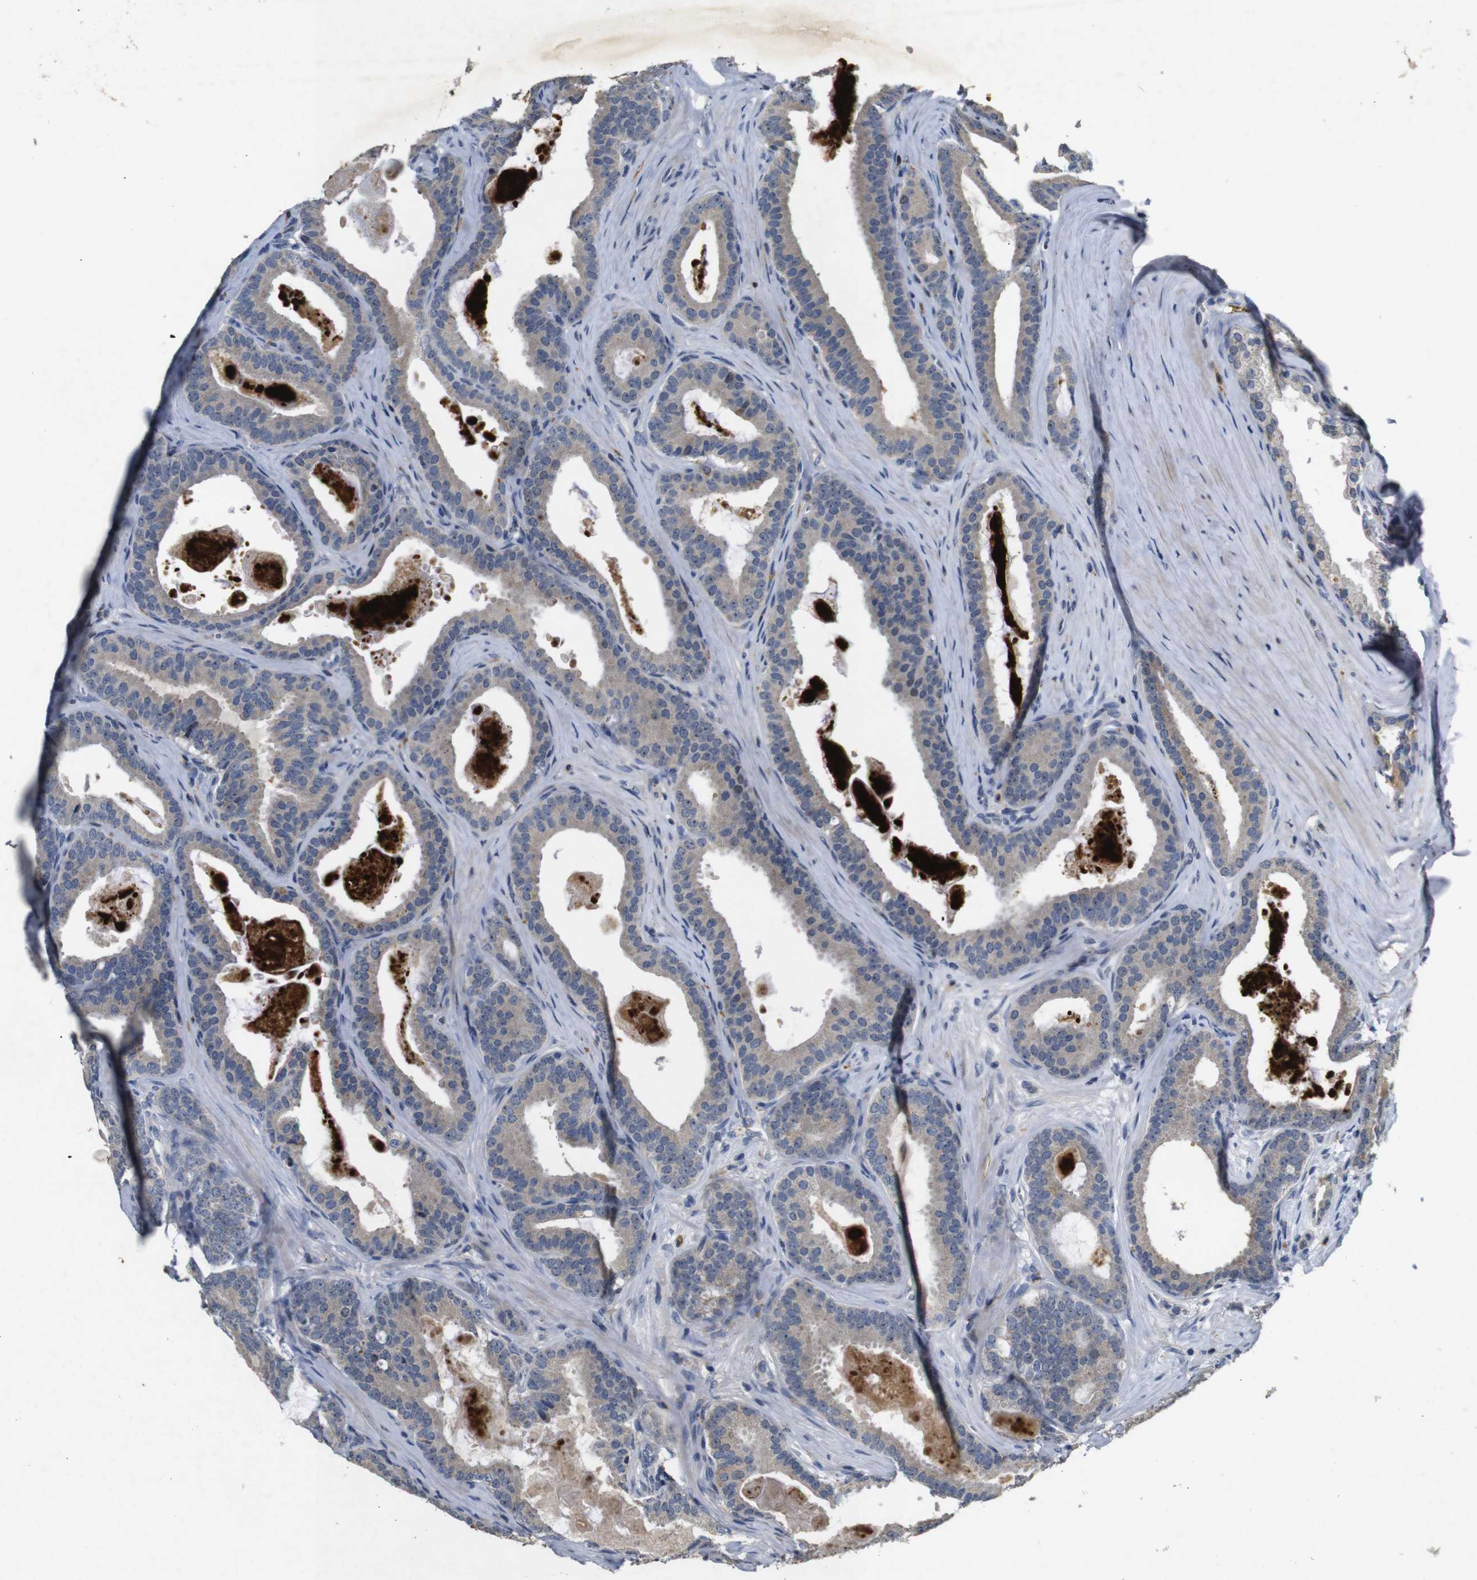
{"staining": {"intensity": "weak", "quantity": ">75%", "location": "cytoplasmic/membranous"}, "tissue": "prostate cancer", "cell_type": "Tumor cells", "image_type": "cancer", "snomed": [{"axis": "morphology", "description": "Adenocarcinoma, High grade"}, {"axis": "topography", "description": "Prostate"}], "caption": "Prostate cancer (adenocarcinoma (high-grade)) stained with DAB immunohistochemistry reveals low levels of weak cytoplasmic/membranous staining in about >75% of tumor cells. (Stains: DAB in brown, nuclei in blue, Microscopy: brightfield microscopy at high magnification).", "gene": "MAGI2", "patient": {"sex": "male", "age": 60}}